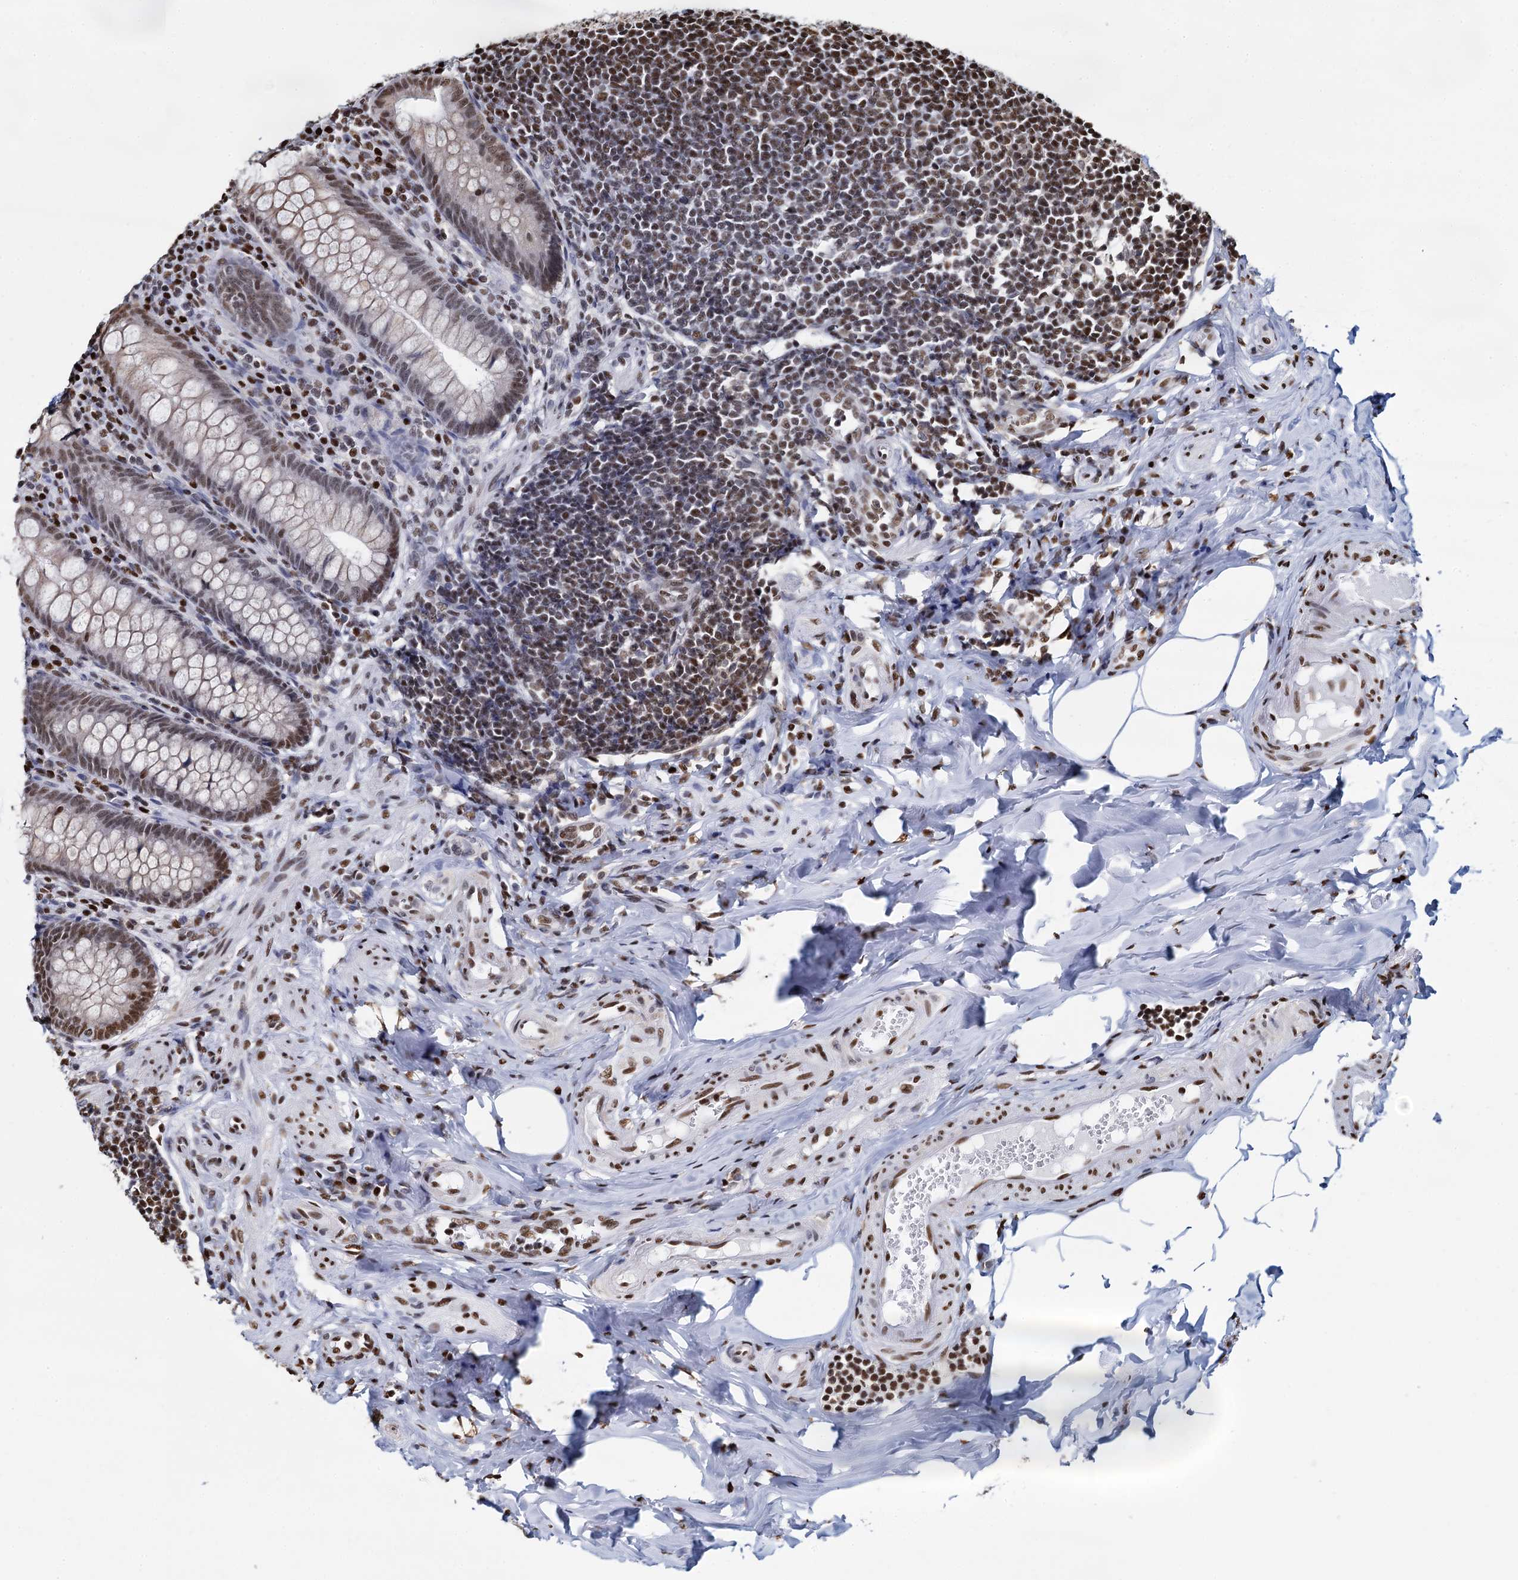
{"staining": {"intensity": "moderate", "quantity": "25%-75%", "location": "nuclear"}, "tissue": "appendix", "cell_type": "Glandular cells", "image_type": "normal", "snomed": [{"axis": "morphology", "description": "Normal tissue, NOS"}, {"axis": "topography", "description": "Appendix"}], "caption": "A brown stain shows moderate nuclear expression of a protein in glandular cells of benign human appendix. (DAB = brown stain, brightfield microscopy at high magnification).", "gene": "DCPS", "patient": {"sex": "female", "age": 33}}